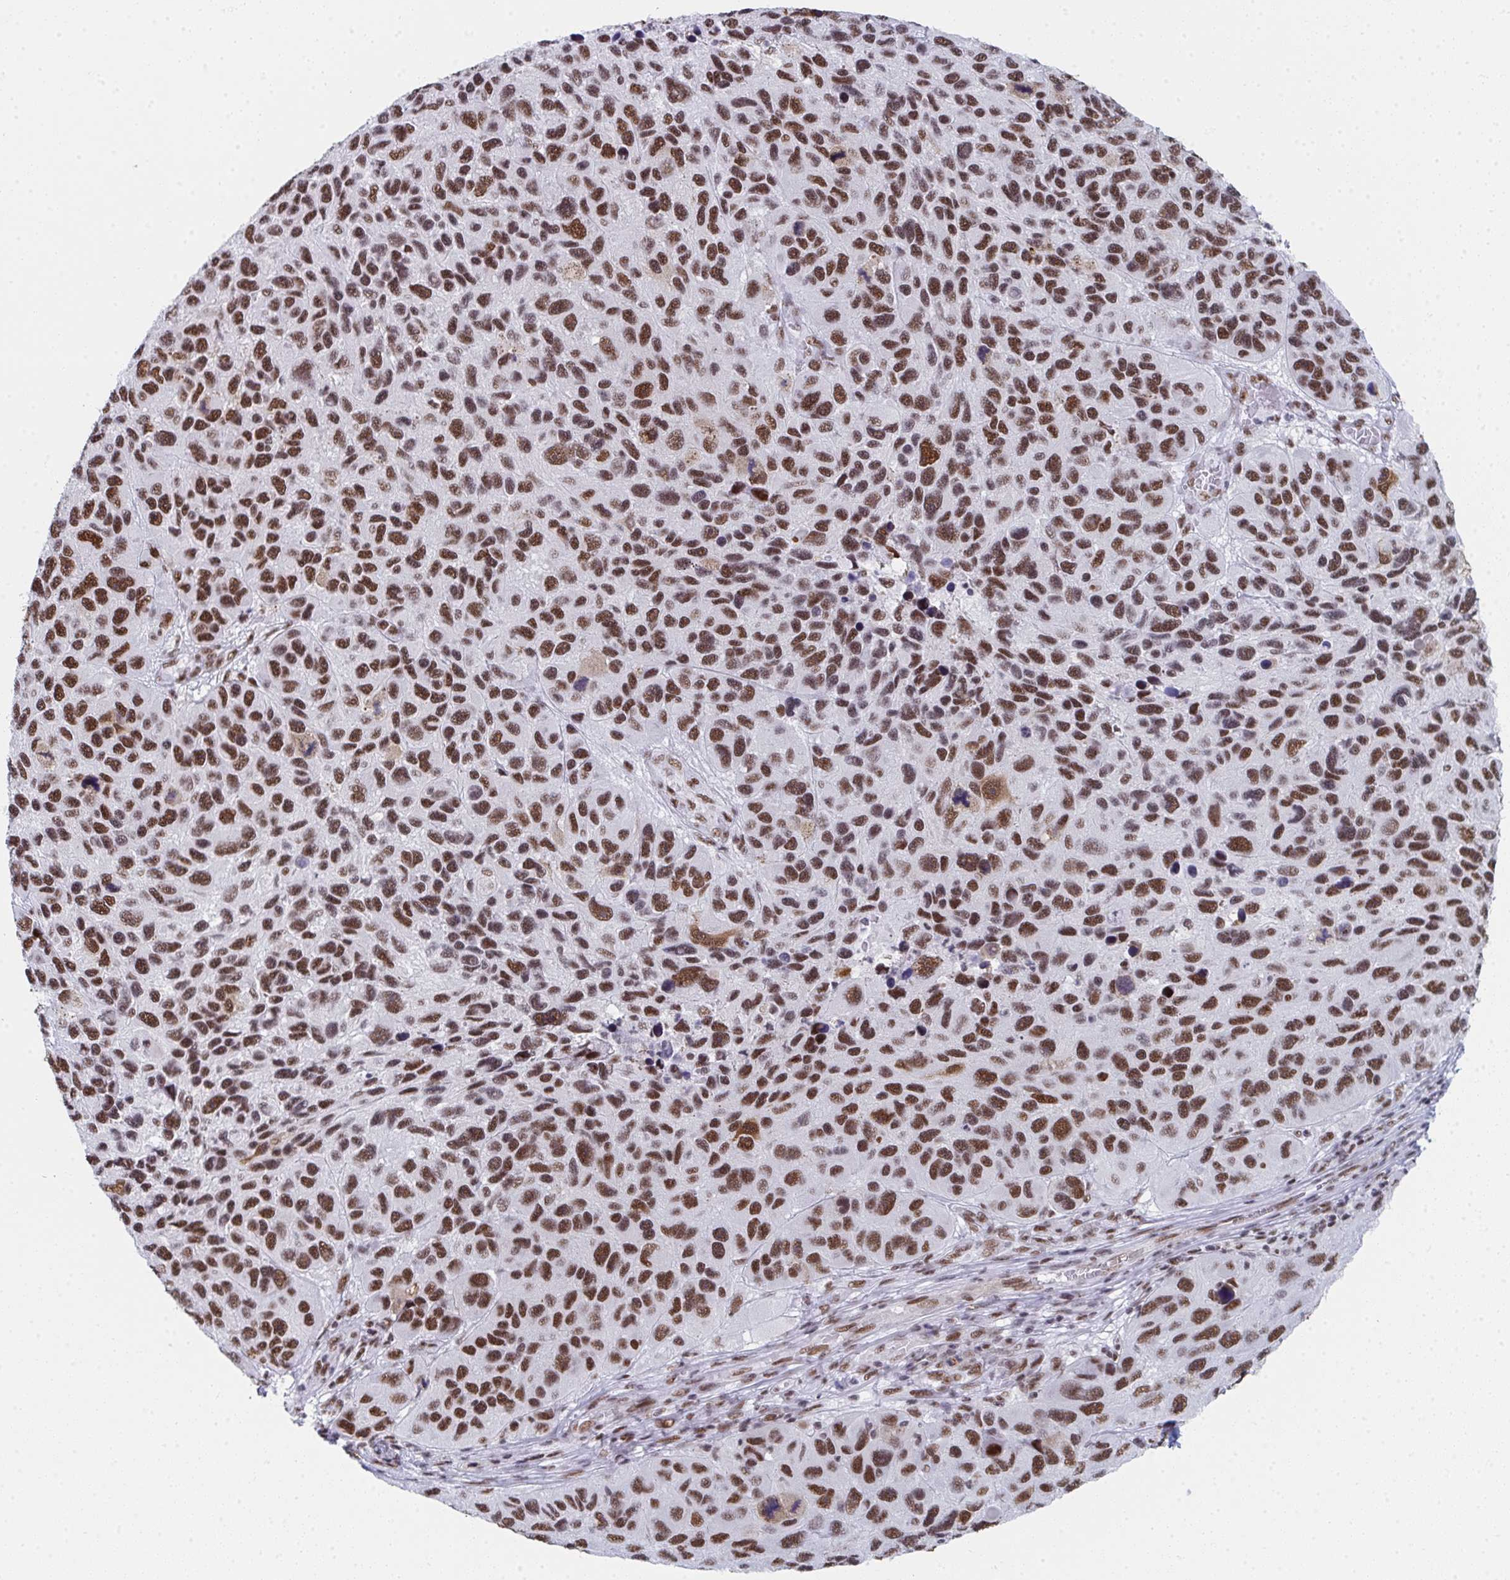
{"staining": {"intensity": "moderate", "quantity": ">75%", "location": "nuclear"}, "tissue": "melanoma", "cell_type": "Tumor cells", "image_type": "cancer", "snomed": [{"axis": "morphology", "description": "Malignant melanoma, NOS"}, {"axis": "topography", "description": "Skin"}], "caption": "Melanoma stained with immunohistochemistry (IHC) displays moderate nuclear expression in approximately >75% of tumor cells.", "gene": "SNRNP70", "patient": {"sex": "male", "age": 53}}